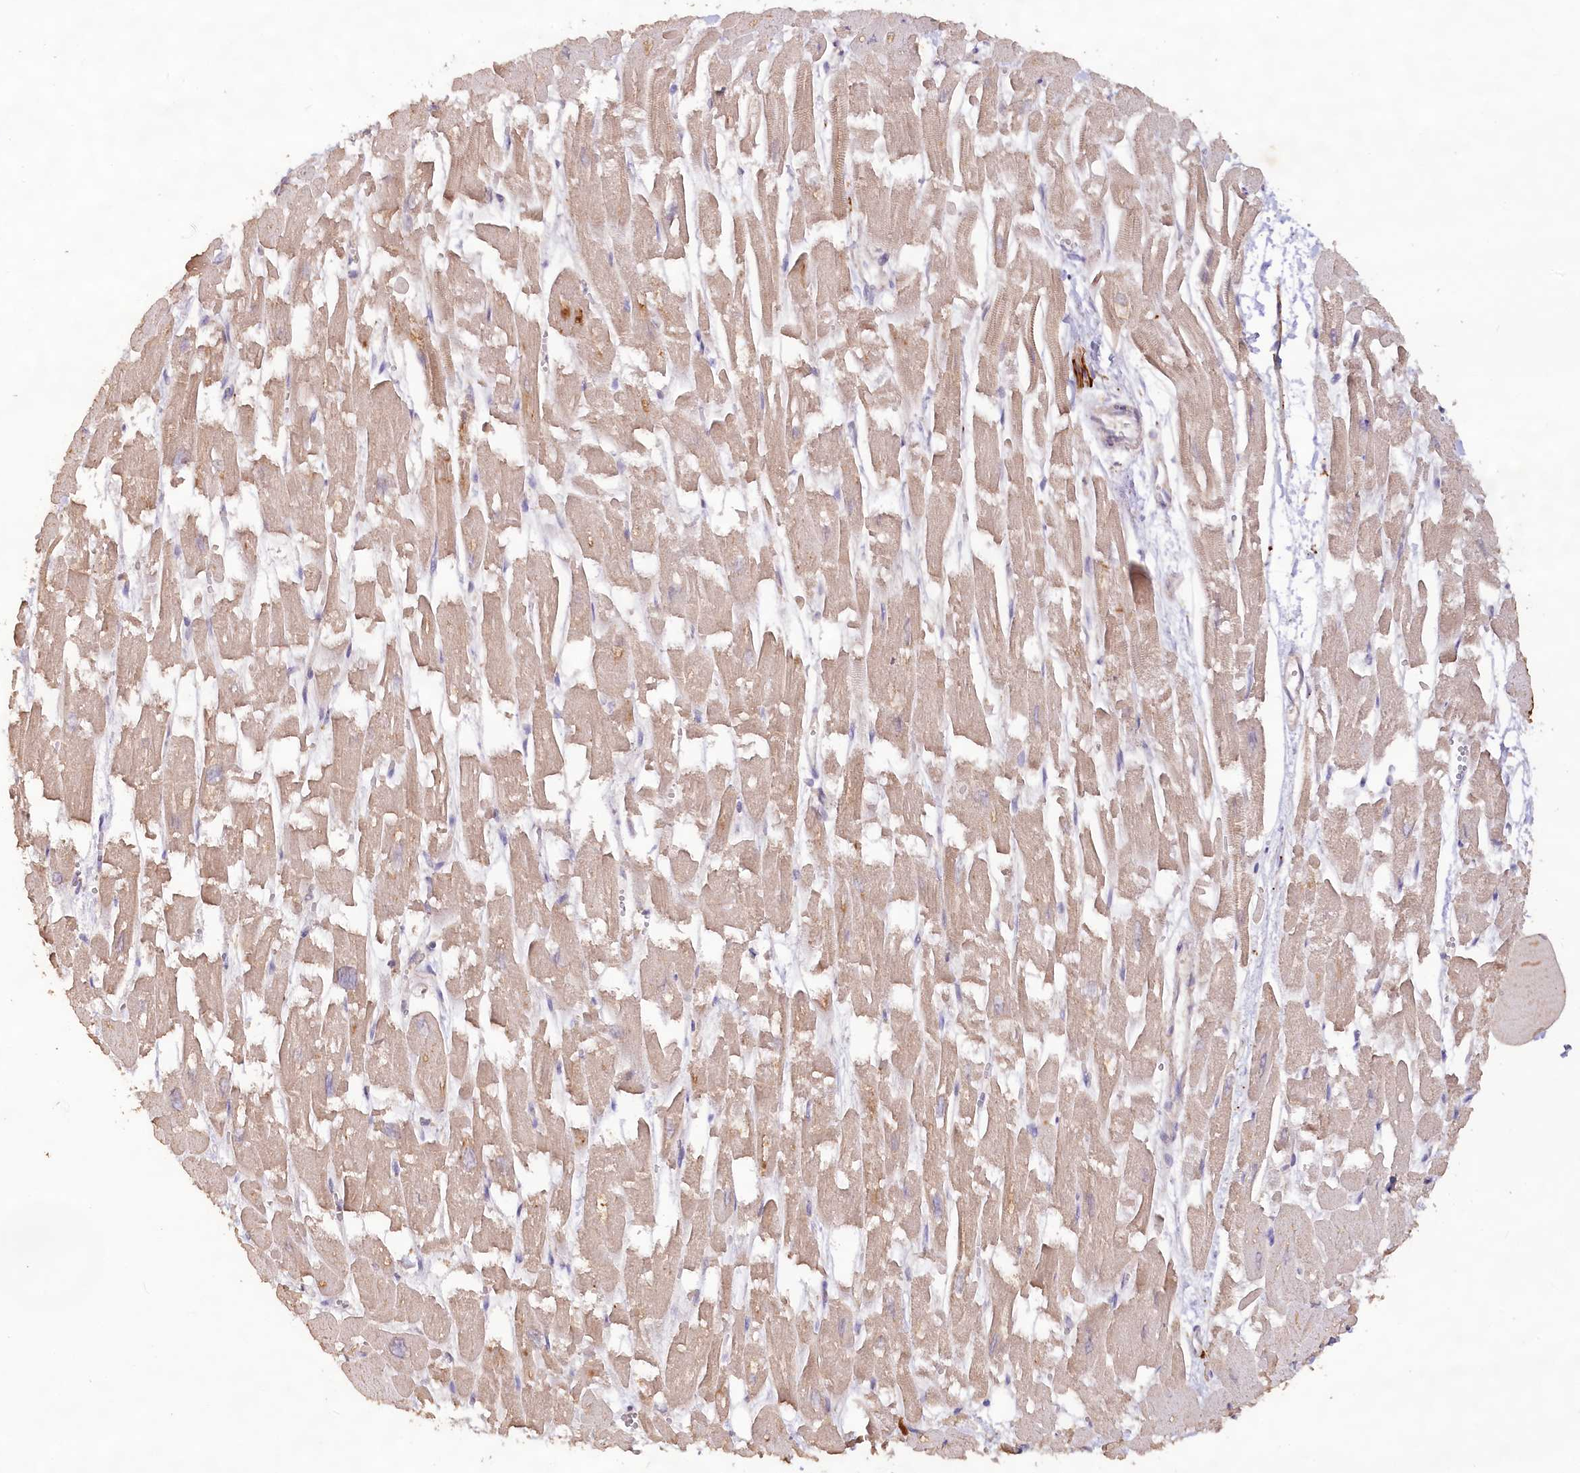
{"staining": {"intensity": "strong", "quantity": "25%-75%", "location": "cytoplasmic/membranous"}, "tissue": "heart muscle", "cell_type": "Cardiomyocytes", "image_type": "normal", "snomed": [{"axis": "morphology", "description": "Normal tissue, NOS"}, {"axis": "topography", "description": "Heart"}], "caption": "Immunohistochemical staining of benign heart muscle reveals 25%-75% levels of strong cytoplasmic/membranous protein staining in about 25%-75% of cardiomyocytes. (DAB (3,3'-diaminobenzidine) IHC, brown staining for protein, blue staining for nuclei).", "gene": "IRAK1BP1", "patient": {"sex": "male", "age": 54}}